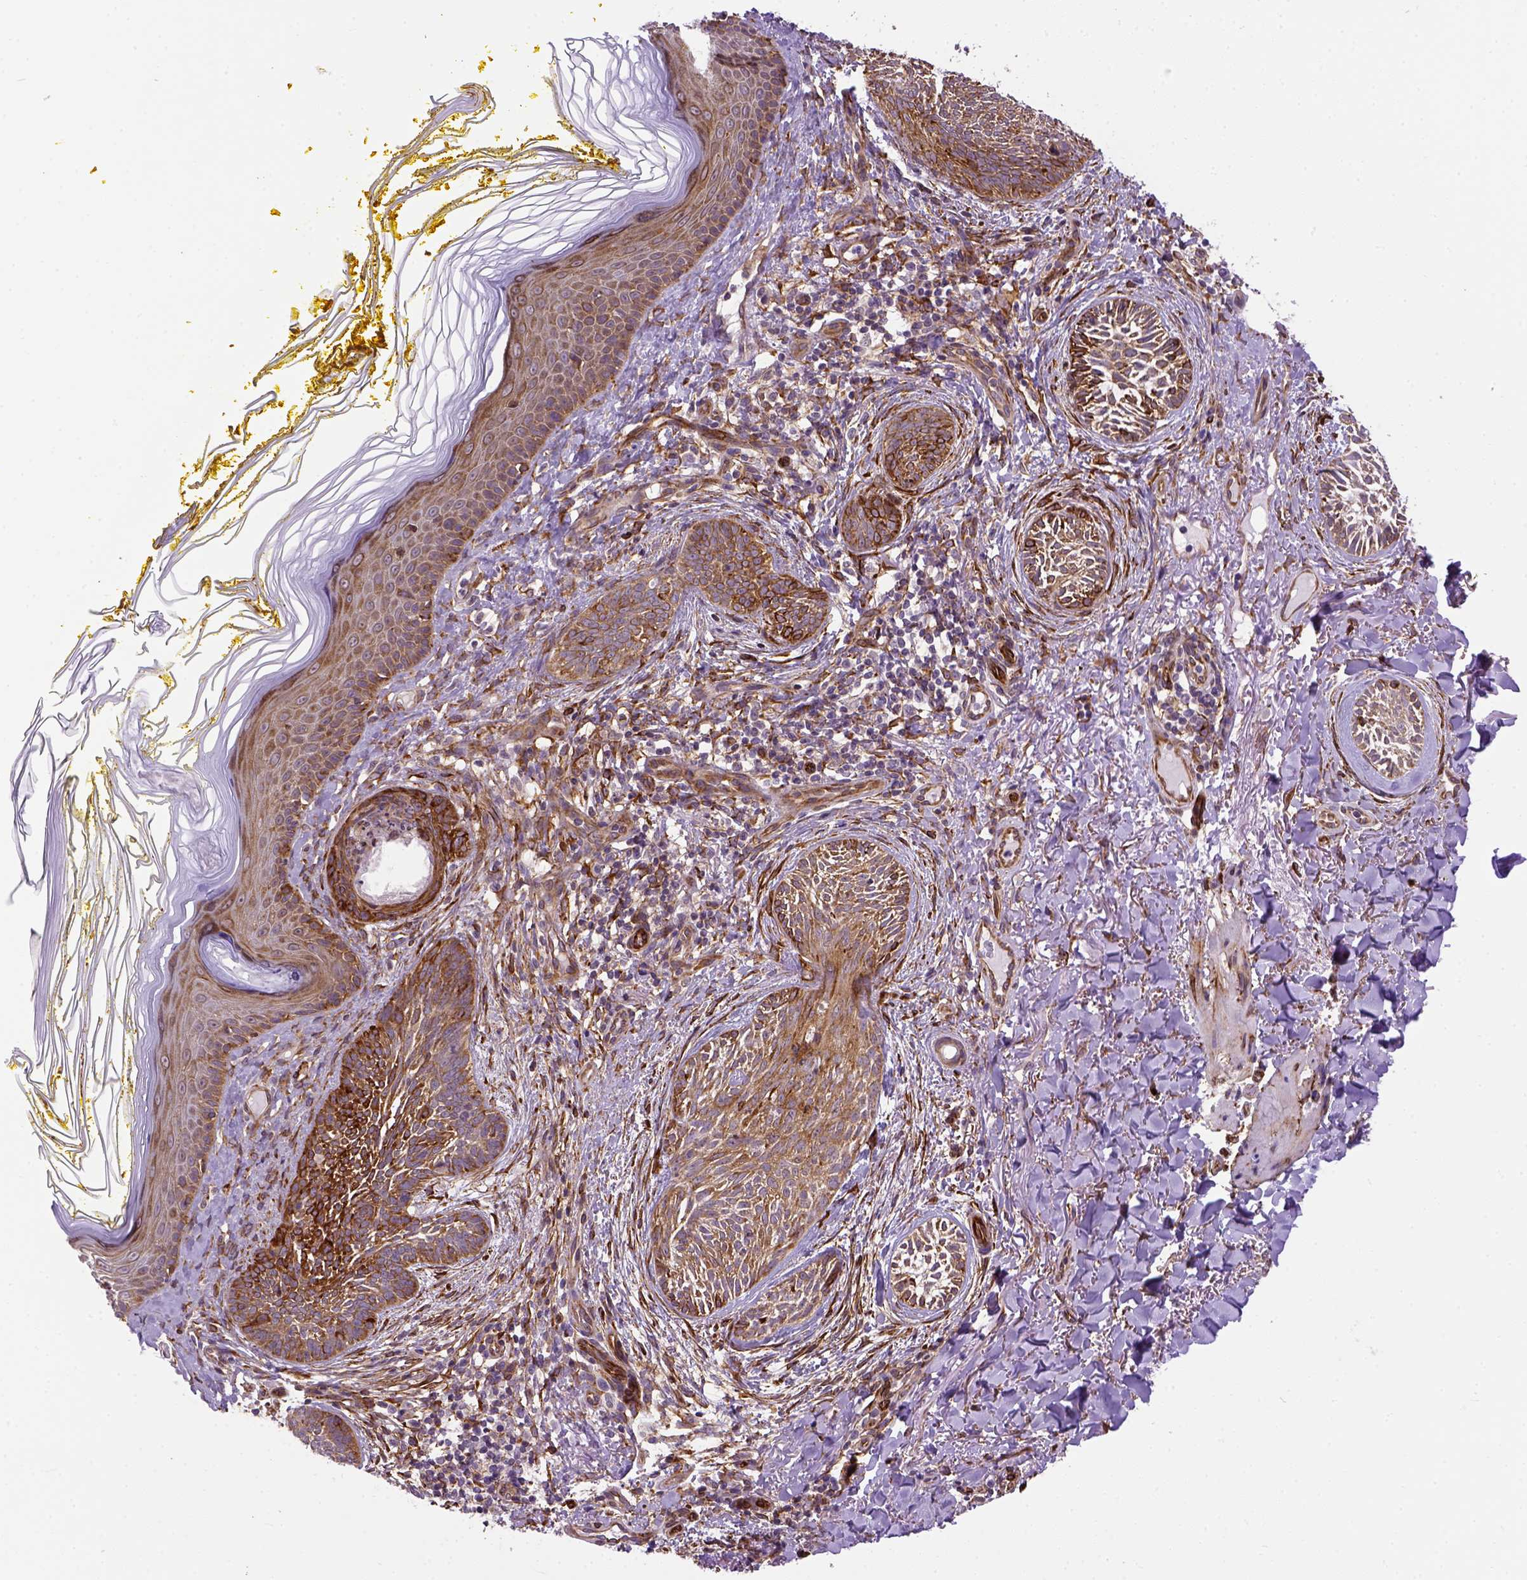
{"staining": {"intensity": "moderate", "quantity": ">75%", "location": "cytoplasmic/membranous"}, "tissue": "skin cancer", "cell_type": "Tumor cells", "image_type": "cancer", "snomed": [{"axis": "morphology", "description": "Basal cell carcinoma"}, {"axis": "topography", "description": "Skin"}], "caption": "Basal cell carcinoma (skin) stained with a protein marker displays moderate staining in tumor cells.", "gene": "KAZN", "patient": {"sex": "female", "age": 68}}